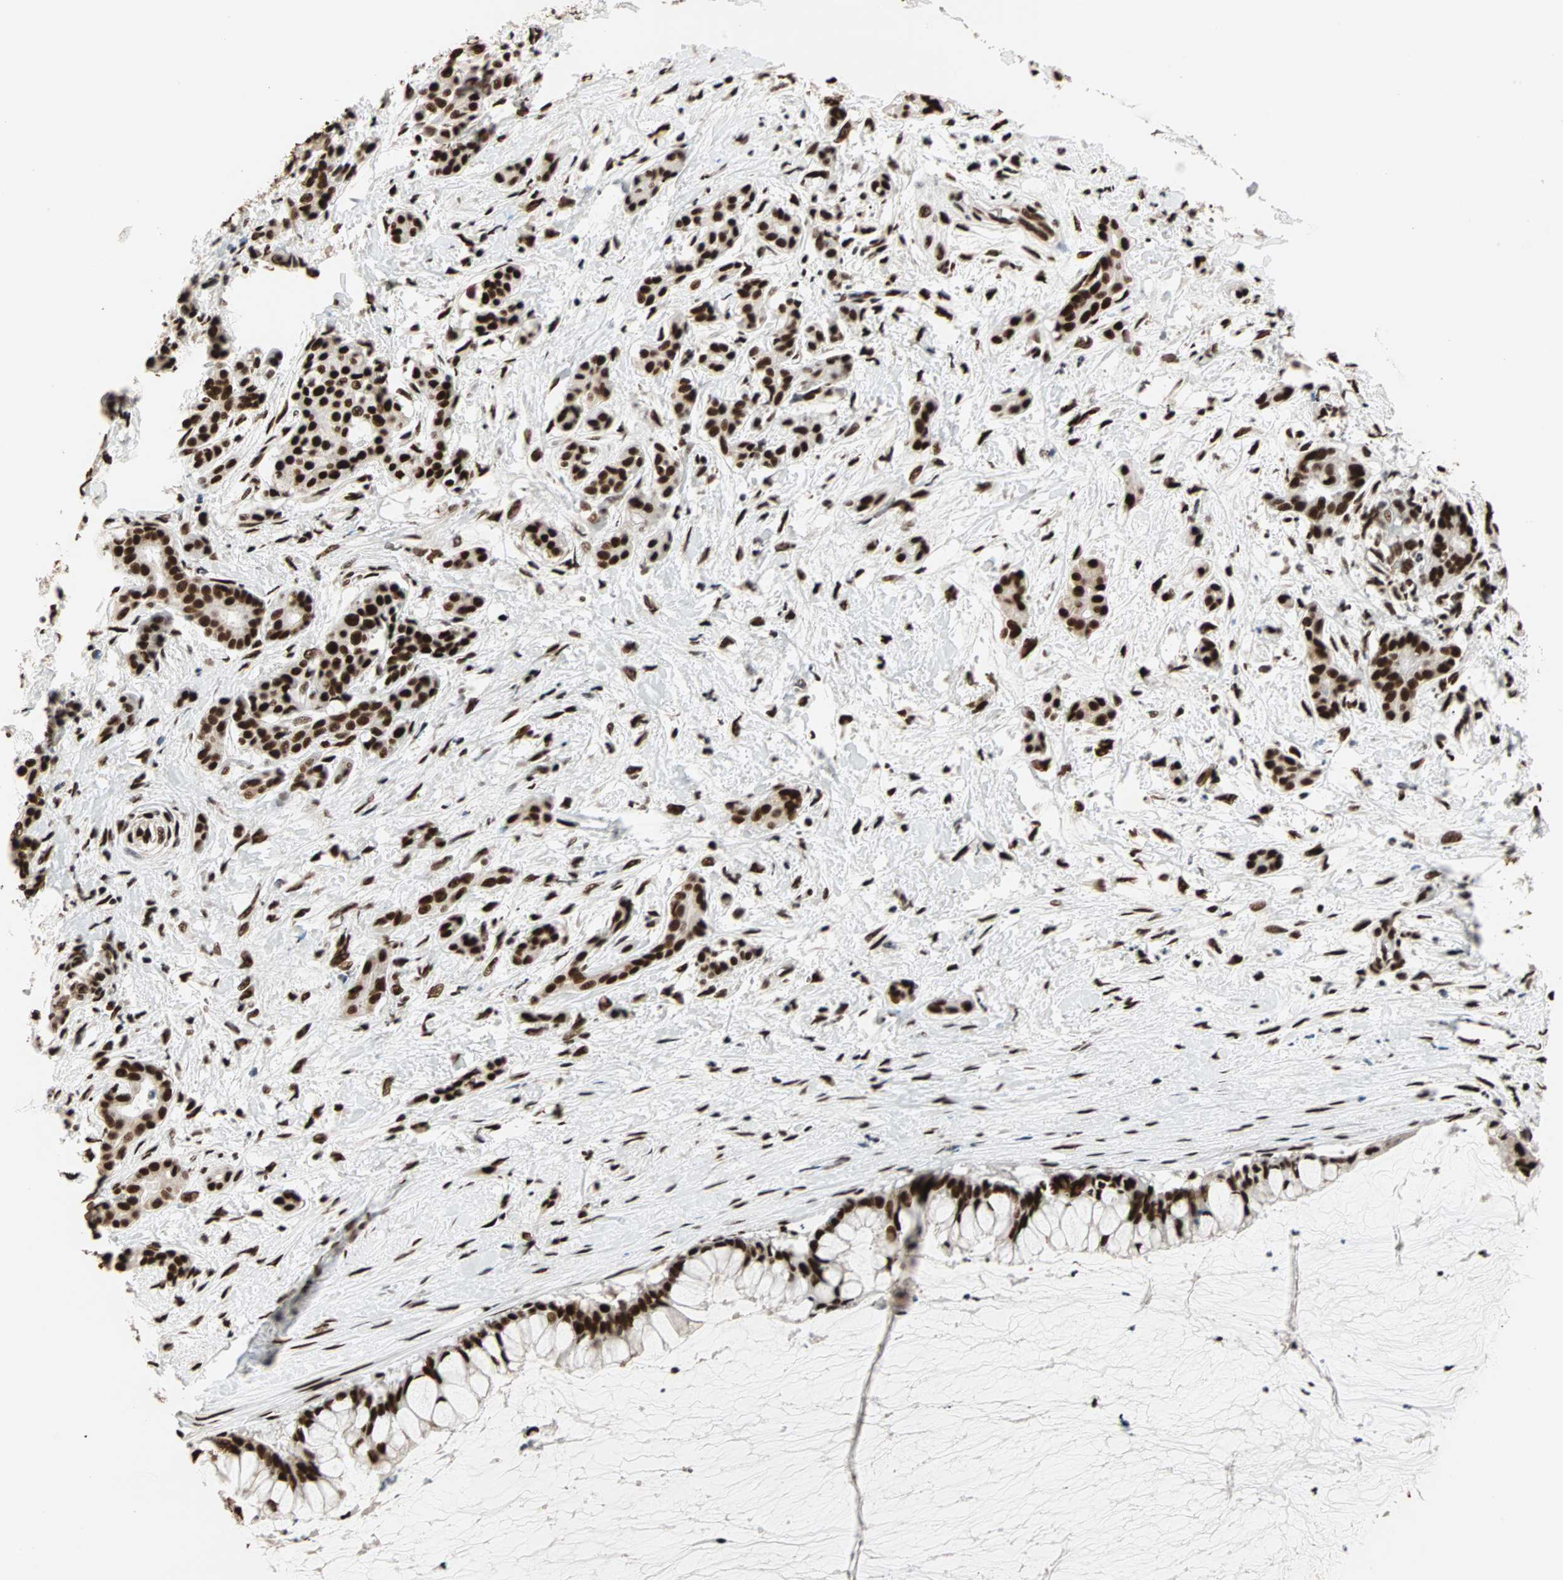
{"staining": {"intensity": "strong", "quantity": ">75%", "location": "nuclear"}, "tissue": "pancreatic cancer", "cell_type": "Tumor cells", "image_type": "cancer", "snomed": [{"axis": "morphology", "description": "Adenocarcinoma, NOS"}, {"axis": "topography", "description": "Pancreas"}], "caption": "Tumor cells show strong nuclear expression in about >75% of cells in pancreatic cancer (adenocarcinoma). The staining is performed using DAB brown chromogen to label protein expression. The nuclei are counter-stained blue using hematoxylin.", "gene": "ILF2", "patient": {"sex": "male", "age": 41}}